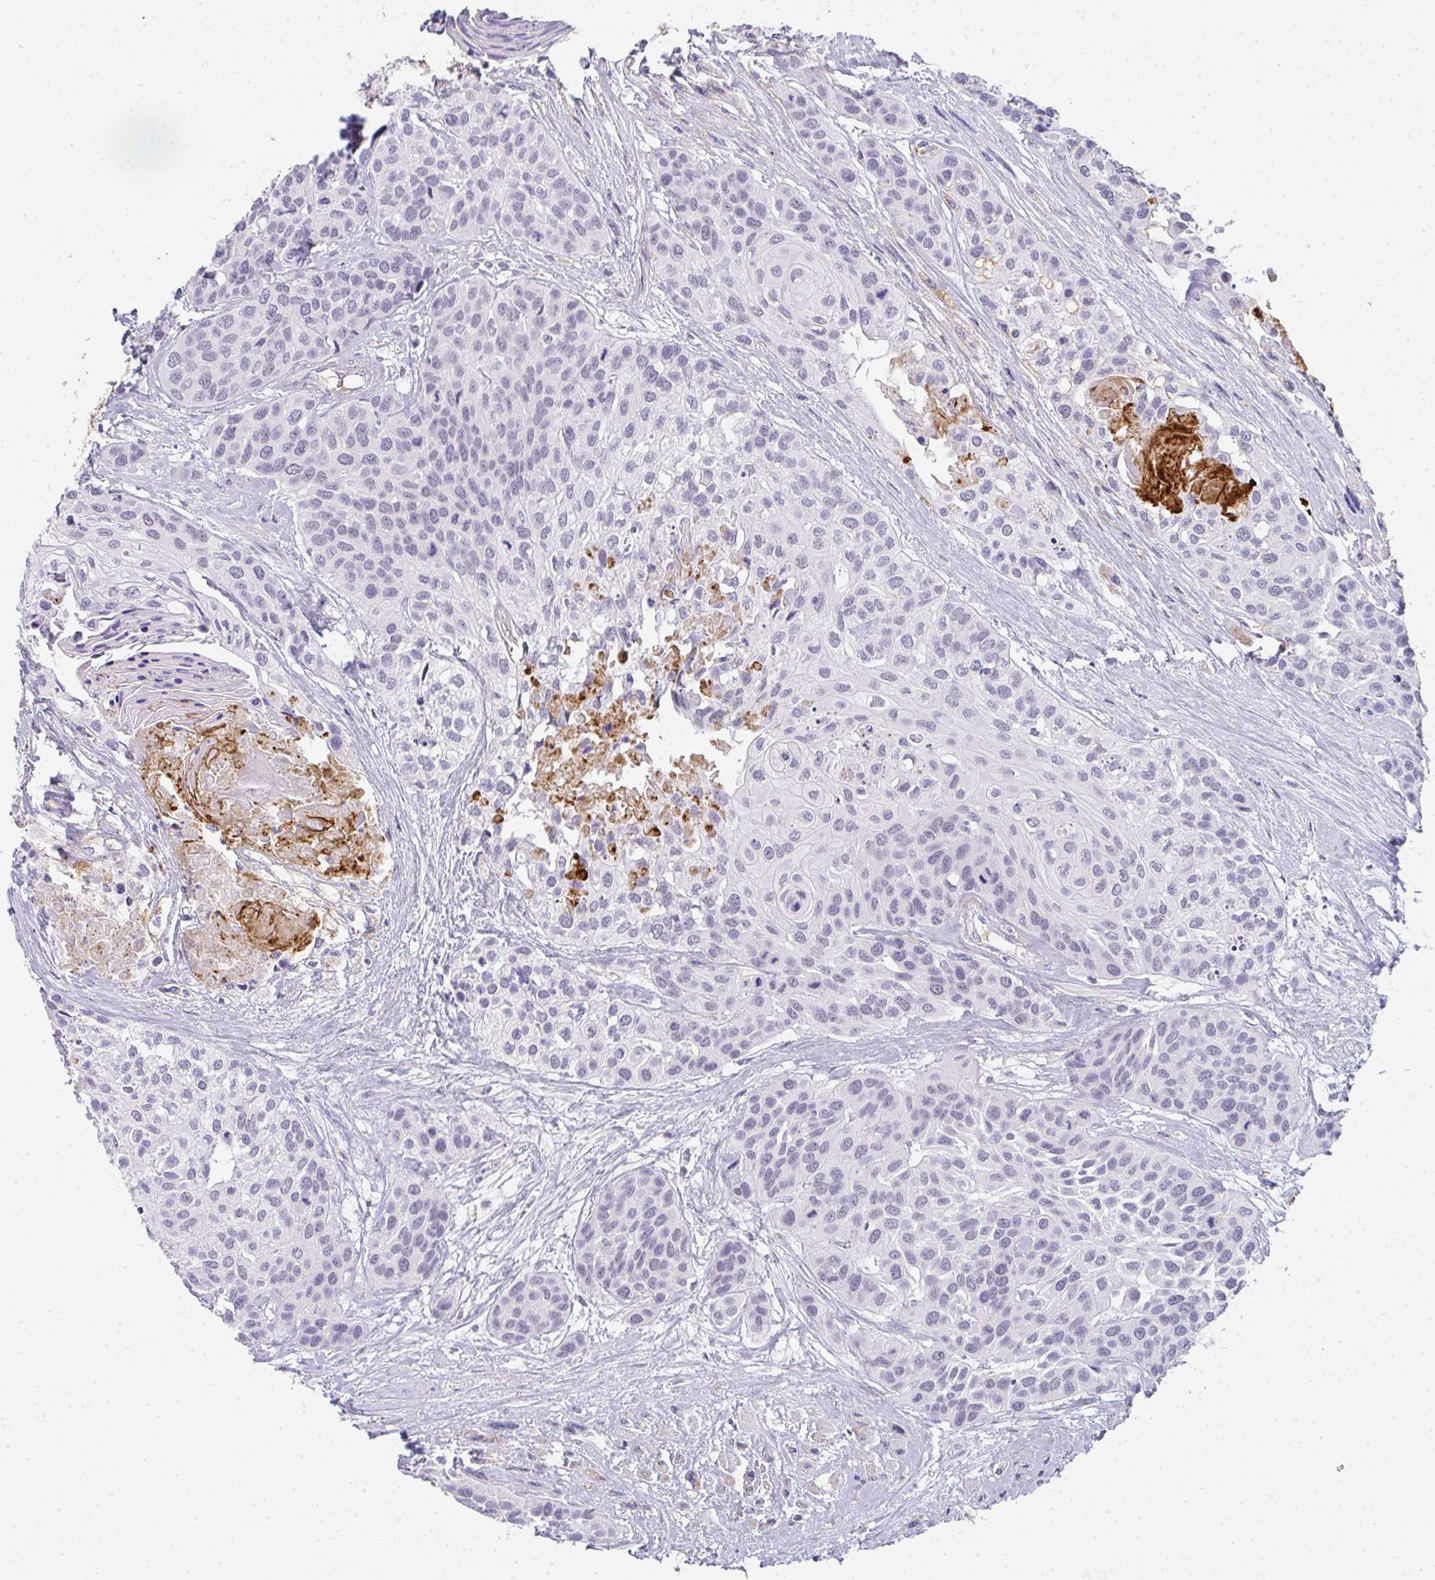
{"staining": {"intensity": "negative", "quantity": "none", "location": "none"}, "tissue": "head and neck cancer", "cell_type": "Tumor cells", "image_type": "cancer", "snomed": [{"axis": "morphology", "description": "Squamous cell carcinoma, NOS"}, {"axis": "topography", "description": "Head-Neck"}], "caption": "High magnification brightfield microscopy of head and neck cancer stained with DAB (brown) and counterstained with hematoxylin (blue): tumor cells show no significant positivity.", "gene": "TNMD", "patient": {"sex": "female", "age": 50}}